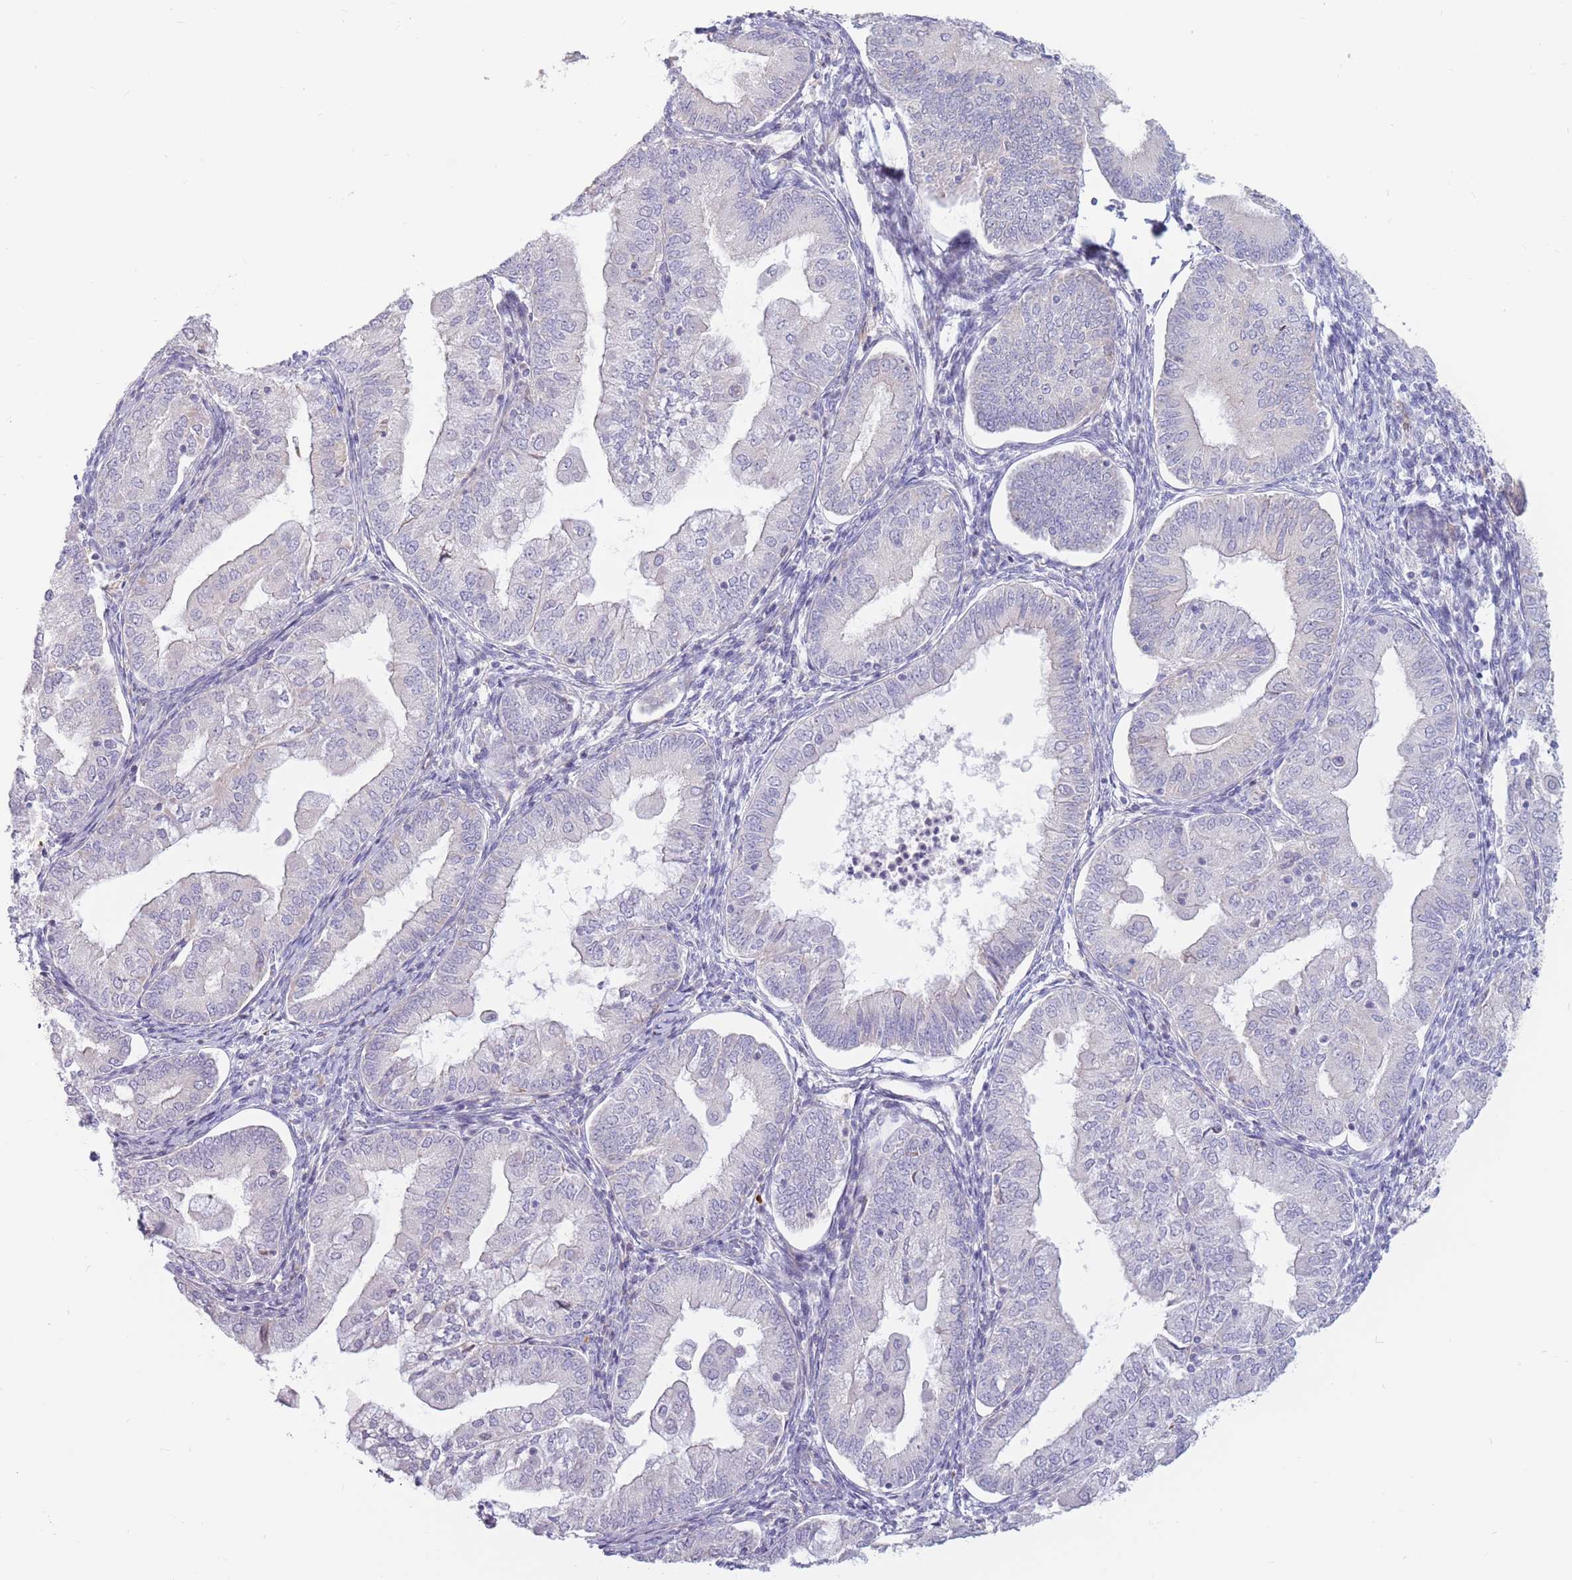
{"staining": {"intensity": "negative", "quantity": "none", "location": "none"}, "tissue": "endometrial cancer", "cell_type": "Tumor cells", "image_type": "cancer", "snomed": [{"axis": "morphology", "description": "Adenocarcinoma, NOS"}, {"axis": "topography", "description": "Endometrium"}], "caption": "This is an immunohistochemistry photomicrograph of endometrial cancer (adenocarcinoma). There is no expression in tumor cells.", "gene": "PTGDR", "patient": {"sex": "female", "age": 55}}